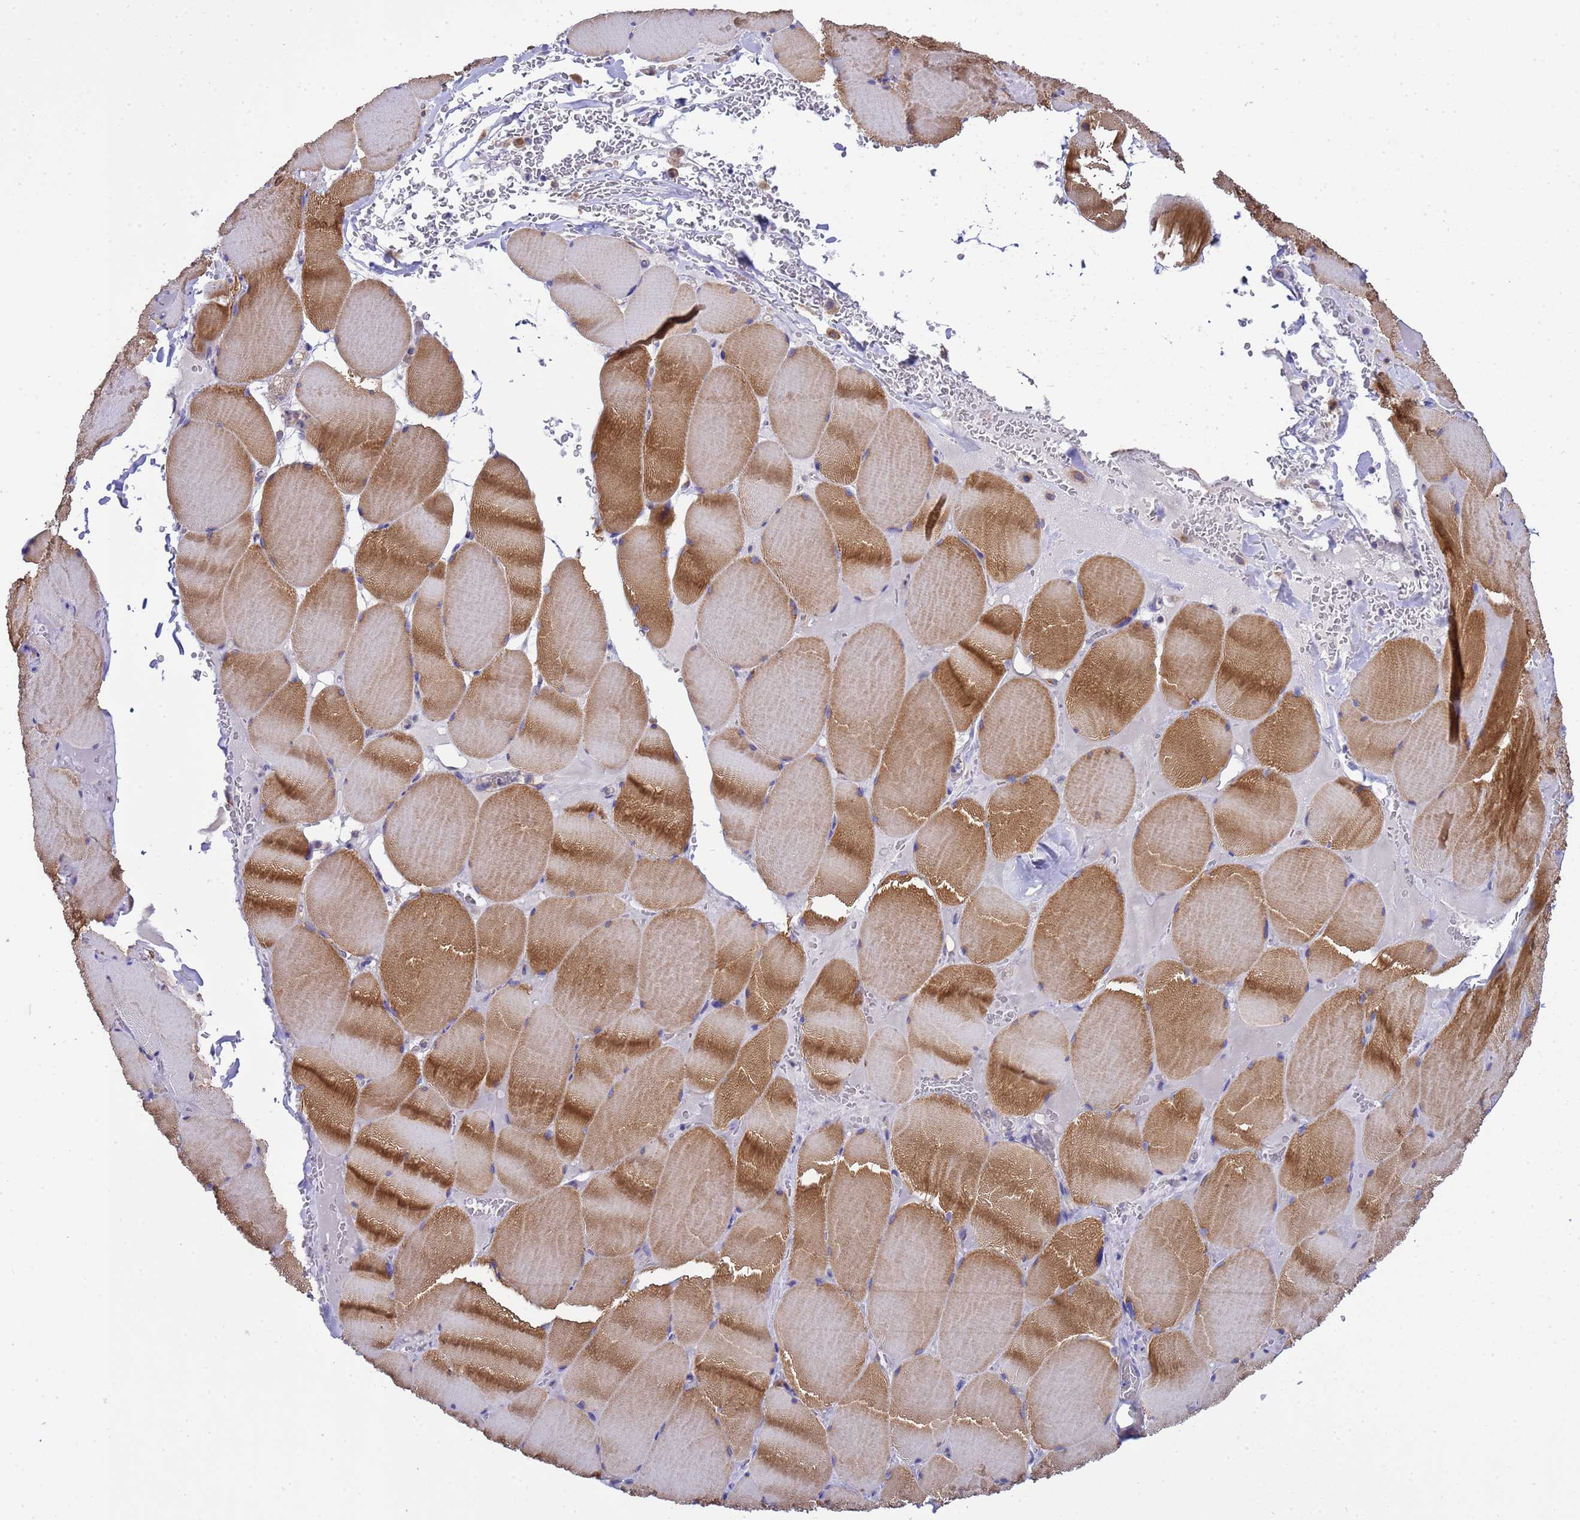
{"staining": {"intensity": "strong", "quantity": "25%-75%", "location": "cytoplasmic/membranous"}, "tissue": "skeletal muscle", "cell_type": "Myocytes", "image_type": "normal", "snomed": [{"axis": "morphology", "description": "Normal tissue, NOS"}, {"axis": "topography", "description": "Skeletal muscle"}, {"axis": "topography", "description": "Head-Neck"}], "caption": "Normal skeletal muscle shows strong cytoplasmic/membranous staining in approximately 25%-75% of myocytes, visualized by immunohistochemistry.", "gene": "ANAPC1", "patient": {"sex": "male", "age": 66}}